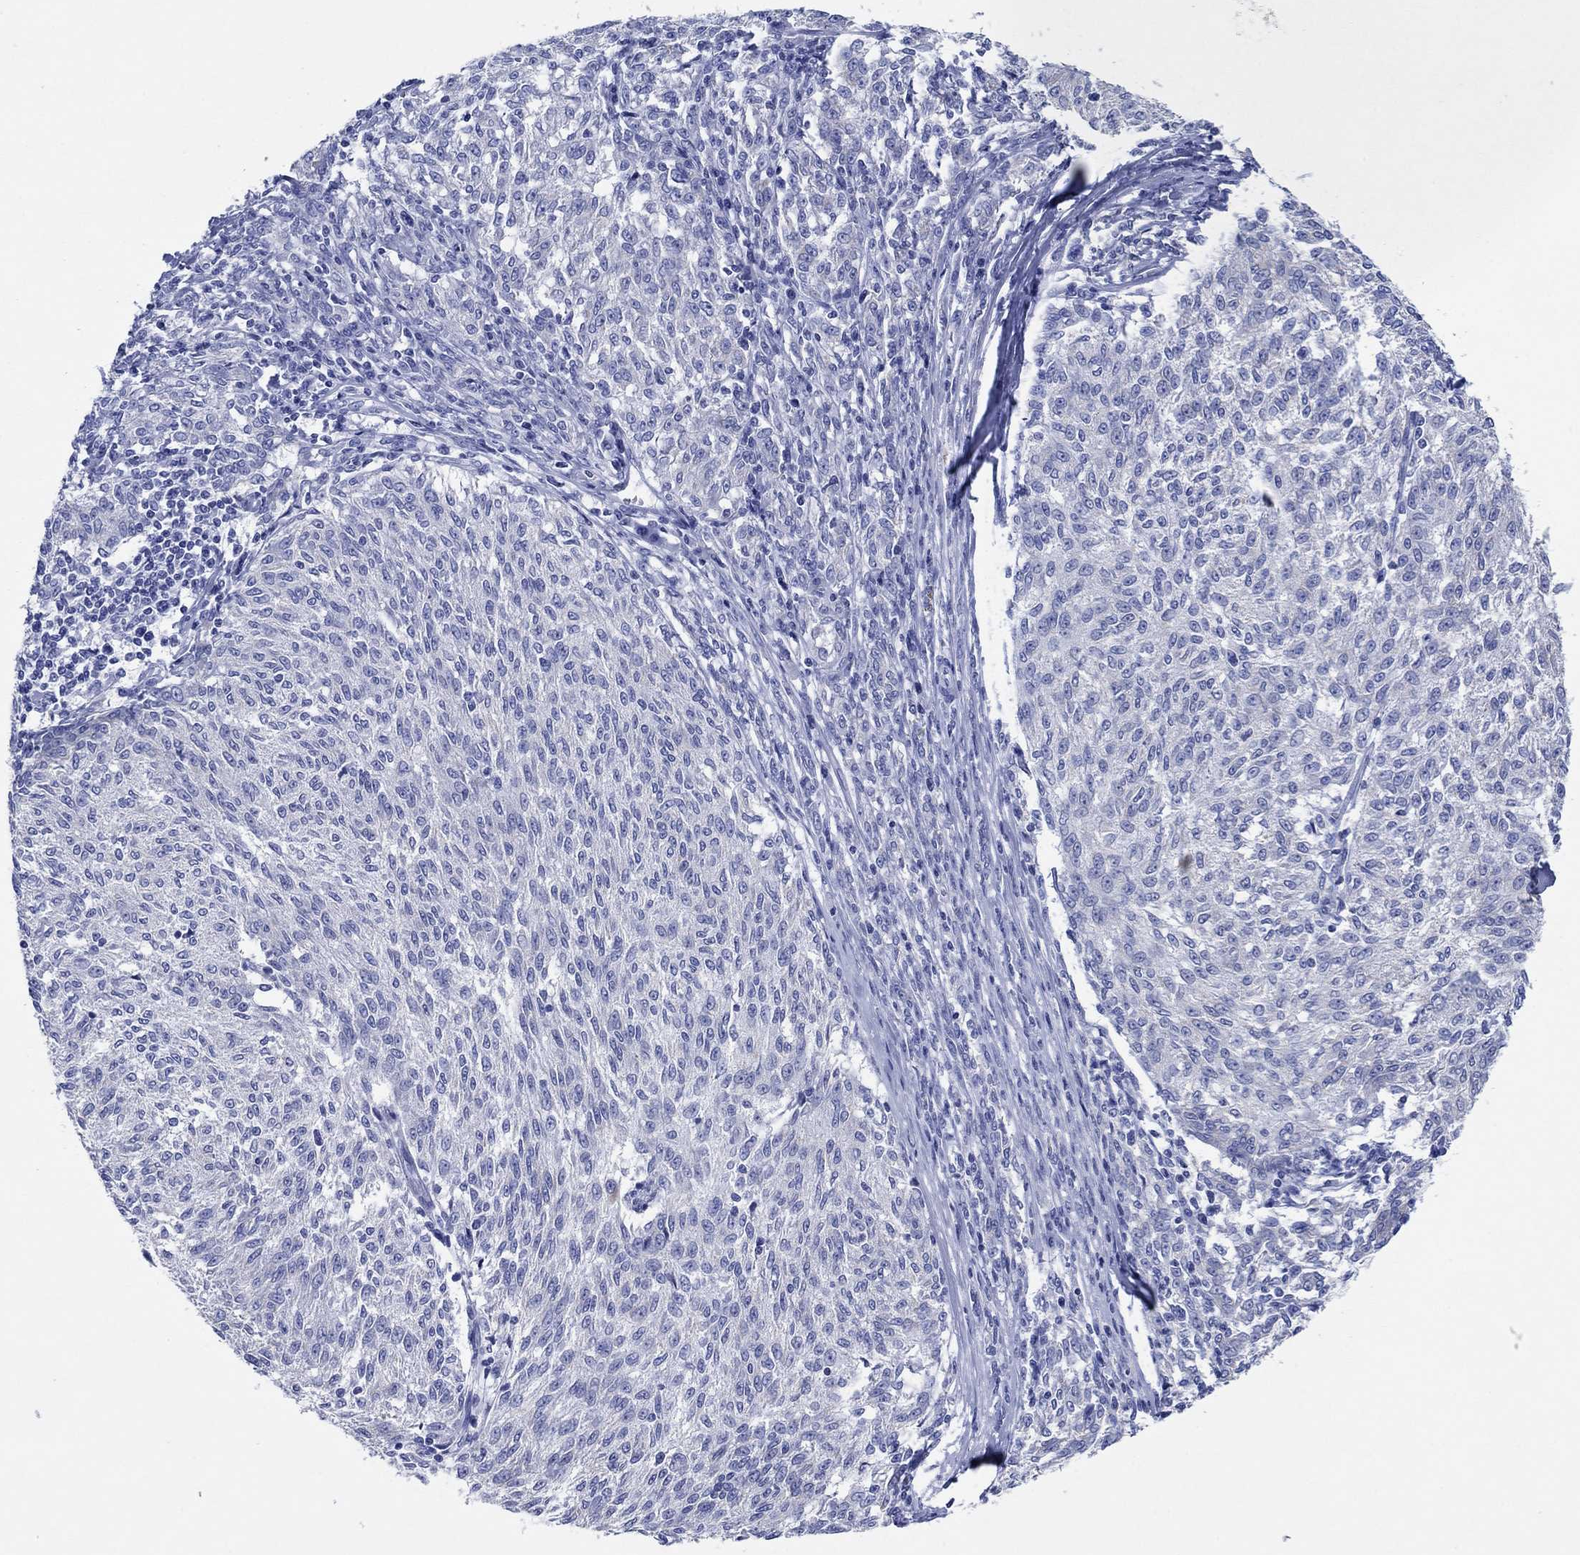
{"staining": {"intensity": "negative", "quantity": "none", "location": "none"}, "tissue": "melanoma", "cell_type": "Tumor cells", "image_type": "cancer", "snomed": [{"axis": "morphology", "description": "Malignant melanoma, NOS"}, {"axis": "topography", "description": "Skin"}], "caption": "There is no significant expression in tumor cells of melanoma. Nuclei are stained in blue.", "gene": "HCRT", "patient": {"sex": "female", "age": 72}}